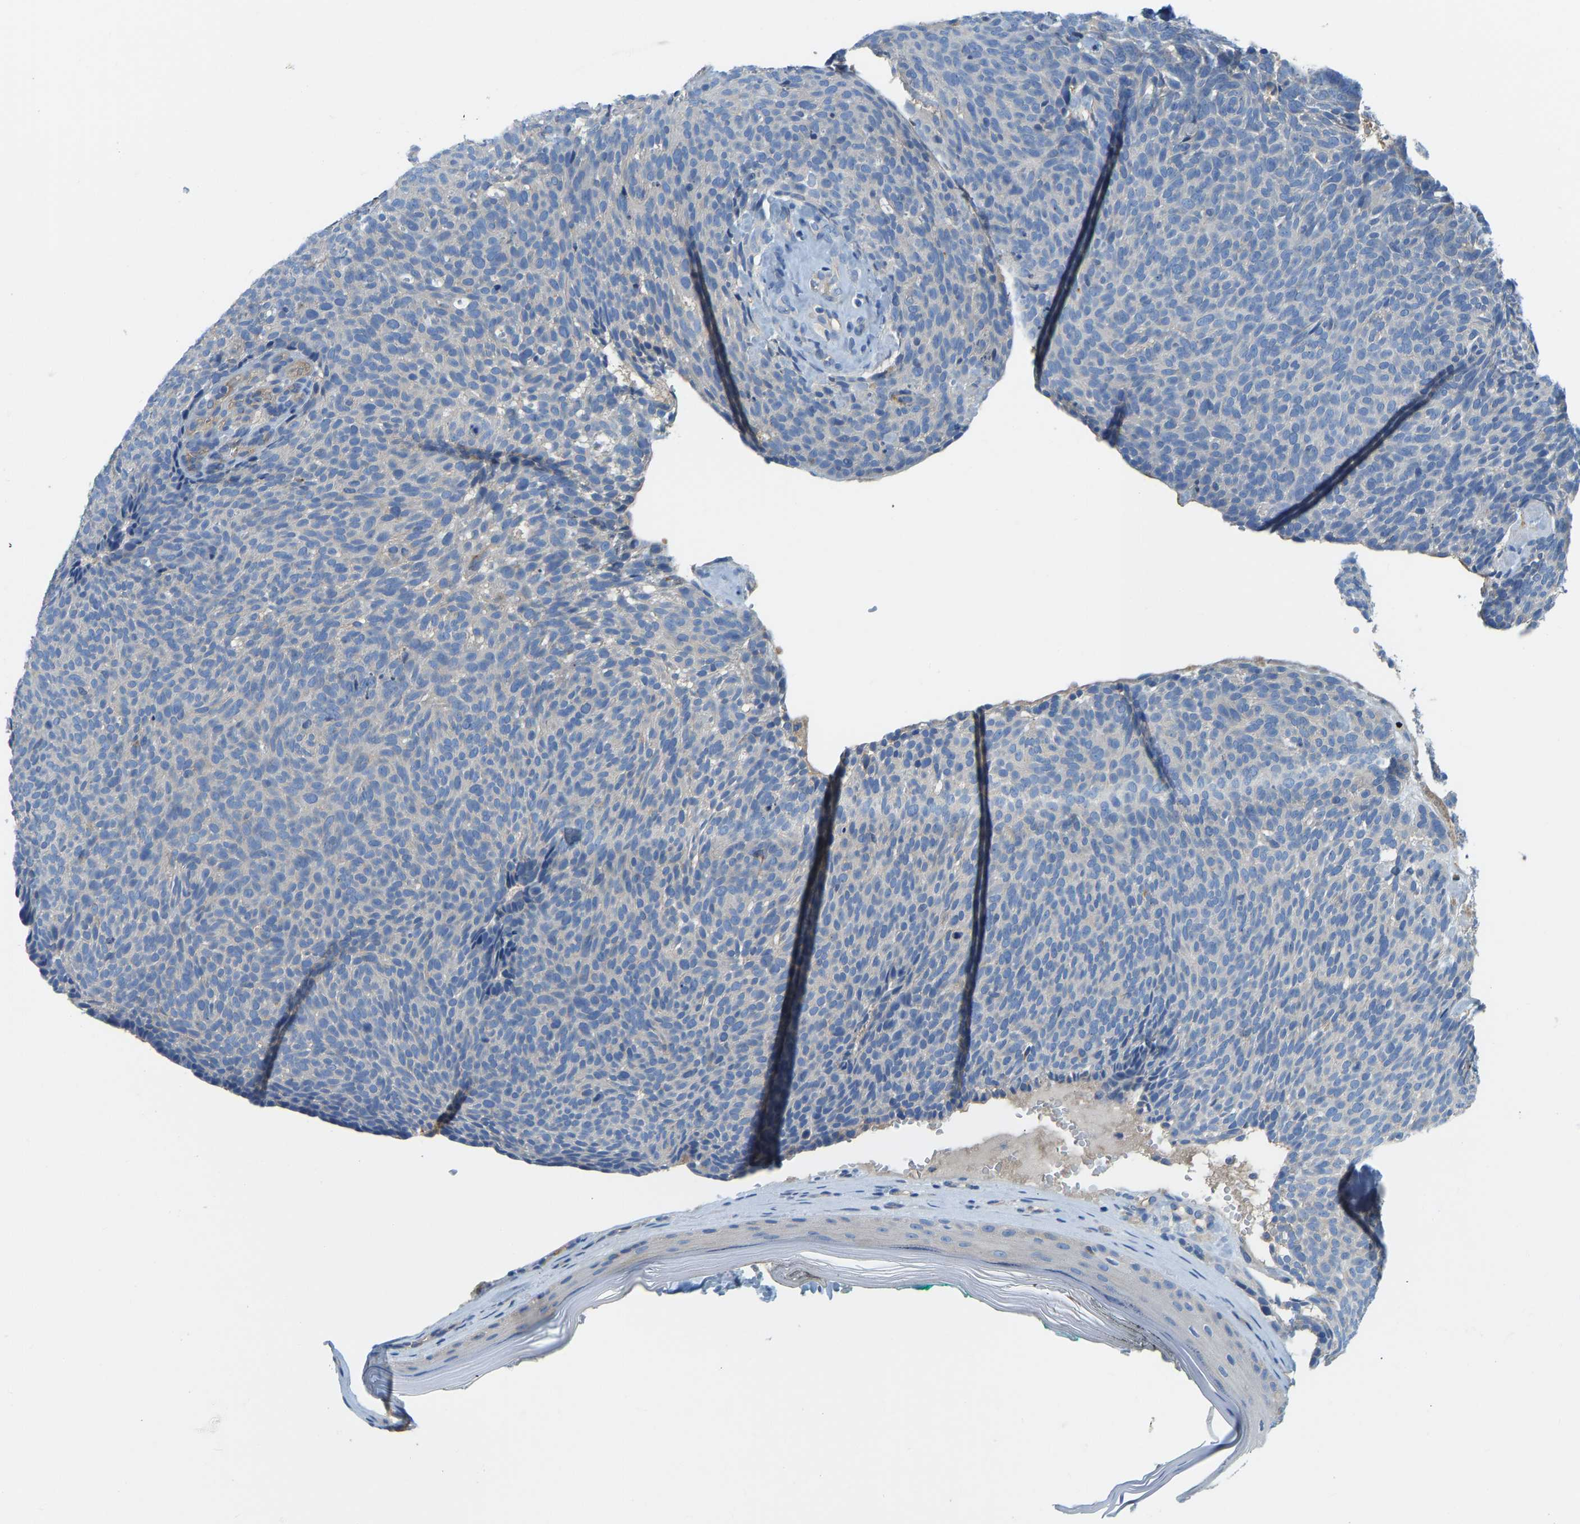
{"staining": {"intensity": "negative", "quantity": "none", "location": "none"}, "tissue": "skin cancer", "cell_type": "Tumor cells", "image_type": "cancer", "snomed": [{"axis": "morphology", "description": "Basal cell carcinoma"}, {"axis": "topography", "description": "Skin"}], "caption": "Immunohistochemistry (IHC) micrograph of skin cancer (basal cell carcinoma) stained for a protein (brown), which demonstrates no staining in tumor cells.", "gene": "CHAD", "patient": {"sex": "male", "age": 61}}